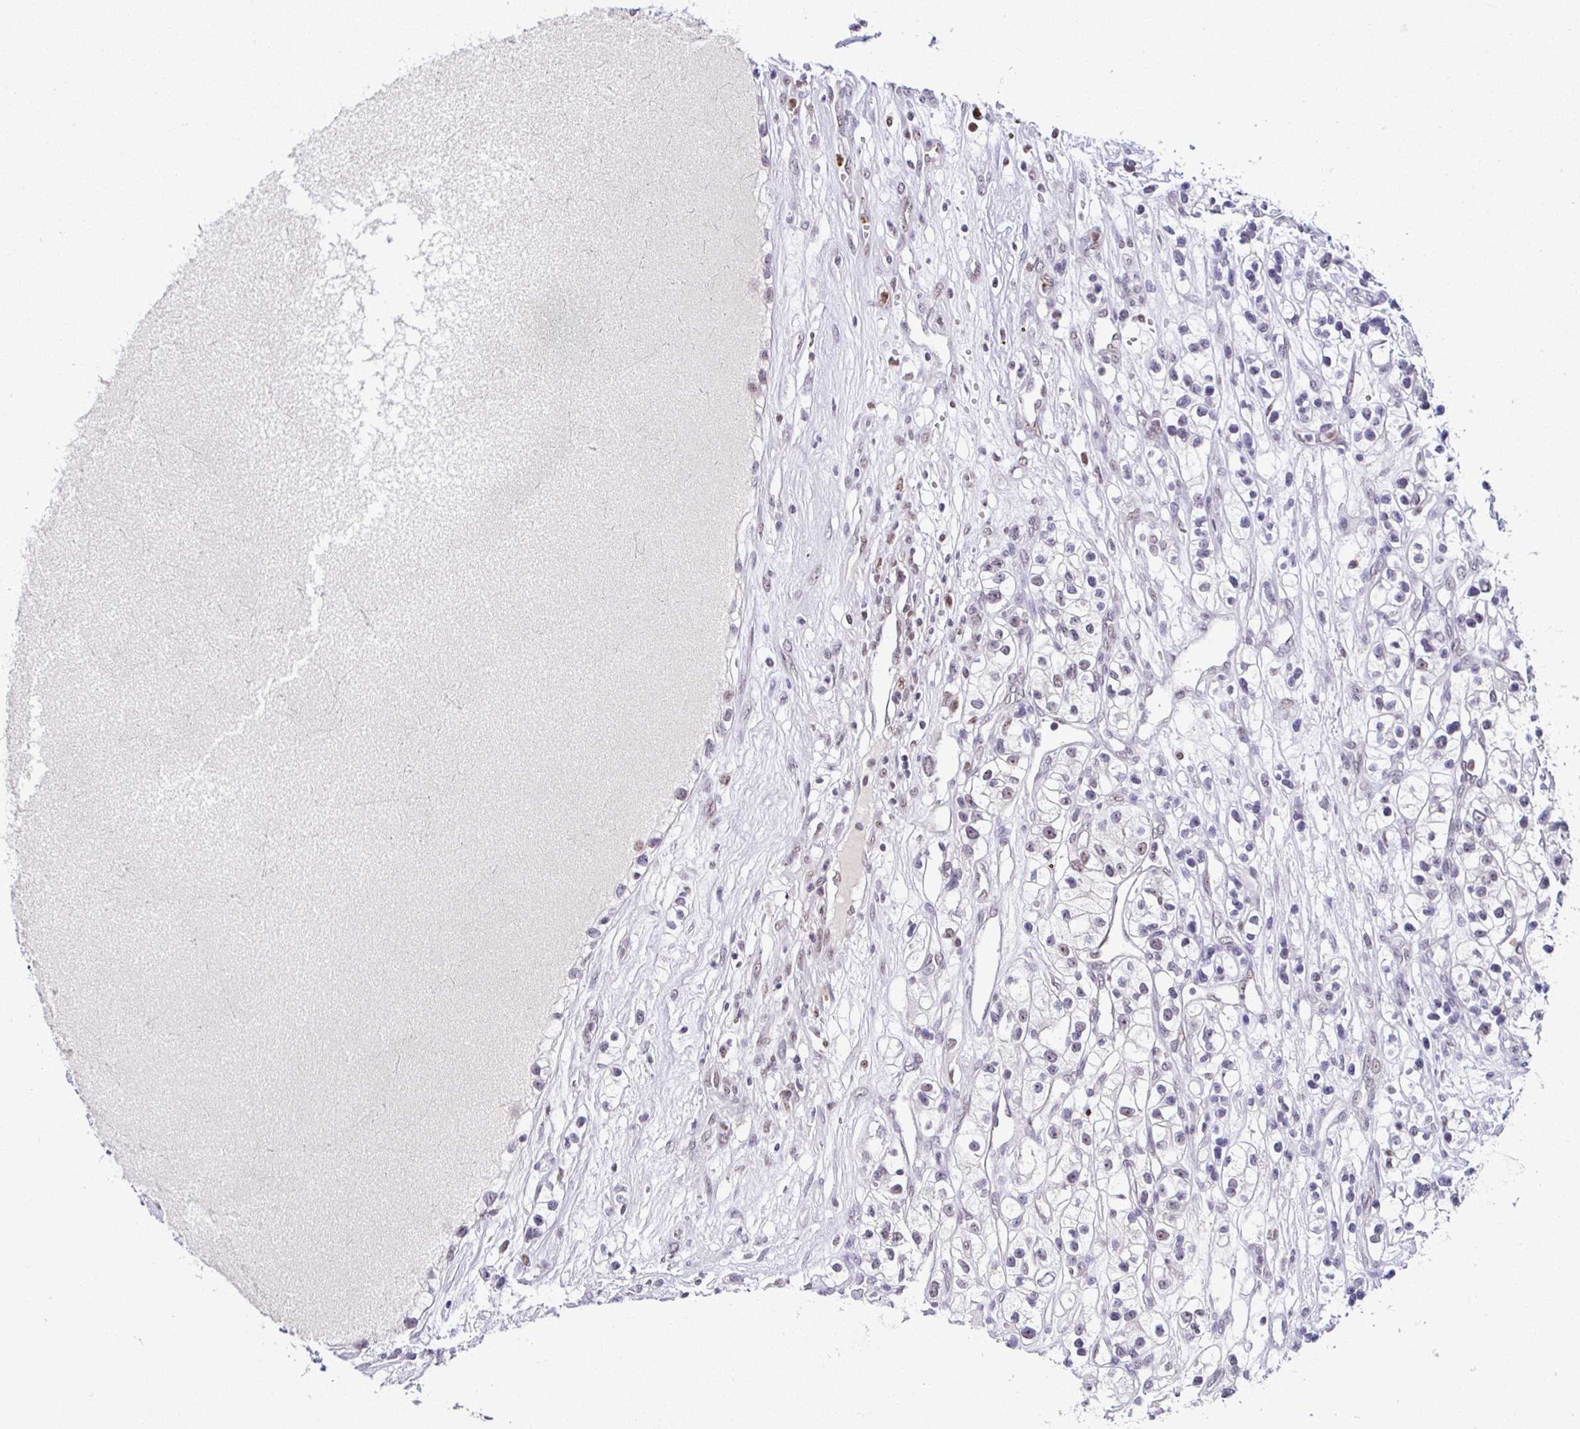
{"staining": {"intensity": "weak", "quantity": ">75%", "location": "nuclear"}, "tissue": "renal cancer", "cell_type": "Tumor cells", "image_type": "cancer", "snomed": [{"axis": "morphology", "description": "Adenocarcinoma, NOS"}, {"axis": "topography", "description": "Kidney"}], "caption": "There is low levels of weak nuclear staining in tumor cells of adenocarcinoma (renal), as demonstrated by immunohistochemical staining (brown color).", "gene": "PTPN2", "patient": {"sex": "female", "age": 57}}